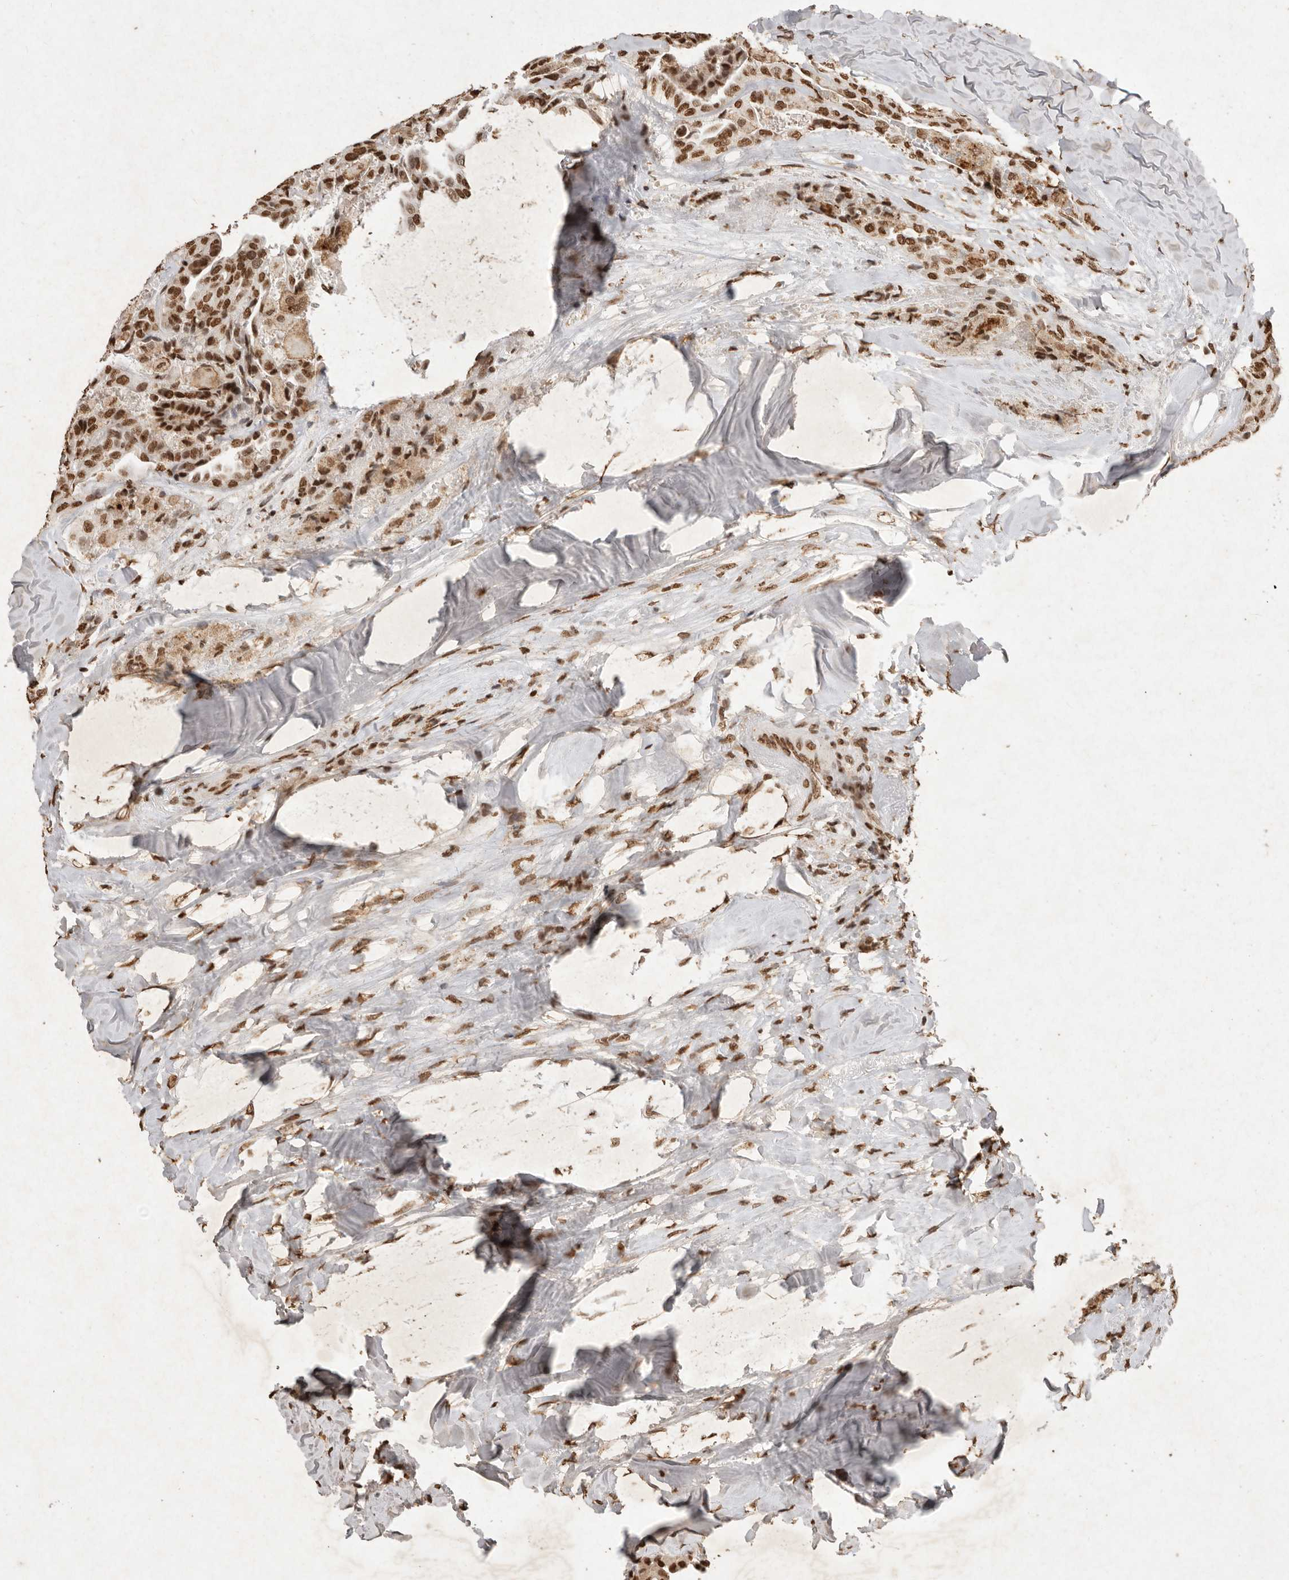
{"staining": {"intensity": "strong", "quantity": ">75%", "location": "nuclear"}, "tissue": "thyroid cancer", "cell_type": "Tumor cells", "image_type": "cancer", "snomed": [{"axis": "morphology", "description": "Papillary adenocarcinoma, NOS"}, {"axis": "topography", "description": "Thyroid gland"}], "caption": "A high-resolution photomicrograph shows immunohistochemistry staining of papillary adenocarcinoma (thyroid), which reveals strong nuclear expression in approximately >75% of tumor cells.", "gene": "NKX3-2", "patient": {"sex": "male", "age": 77}}